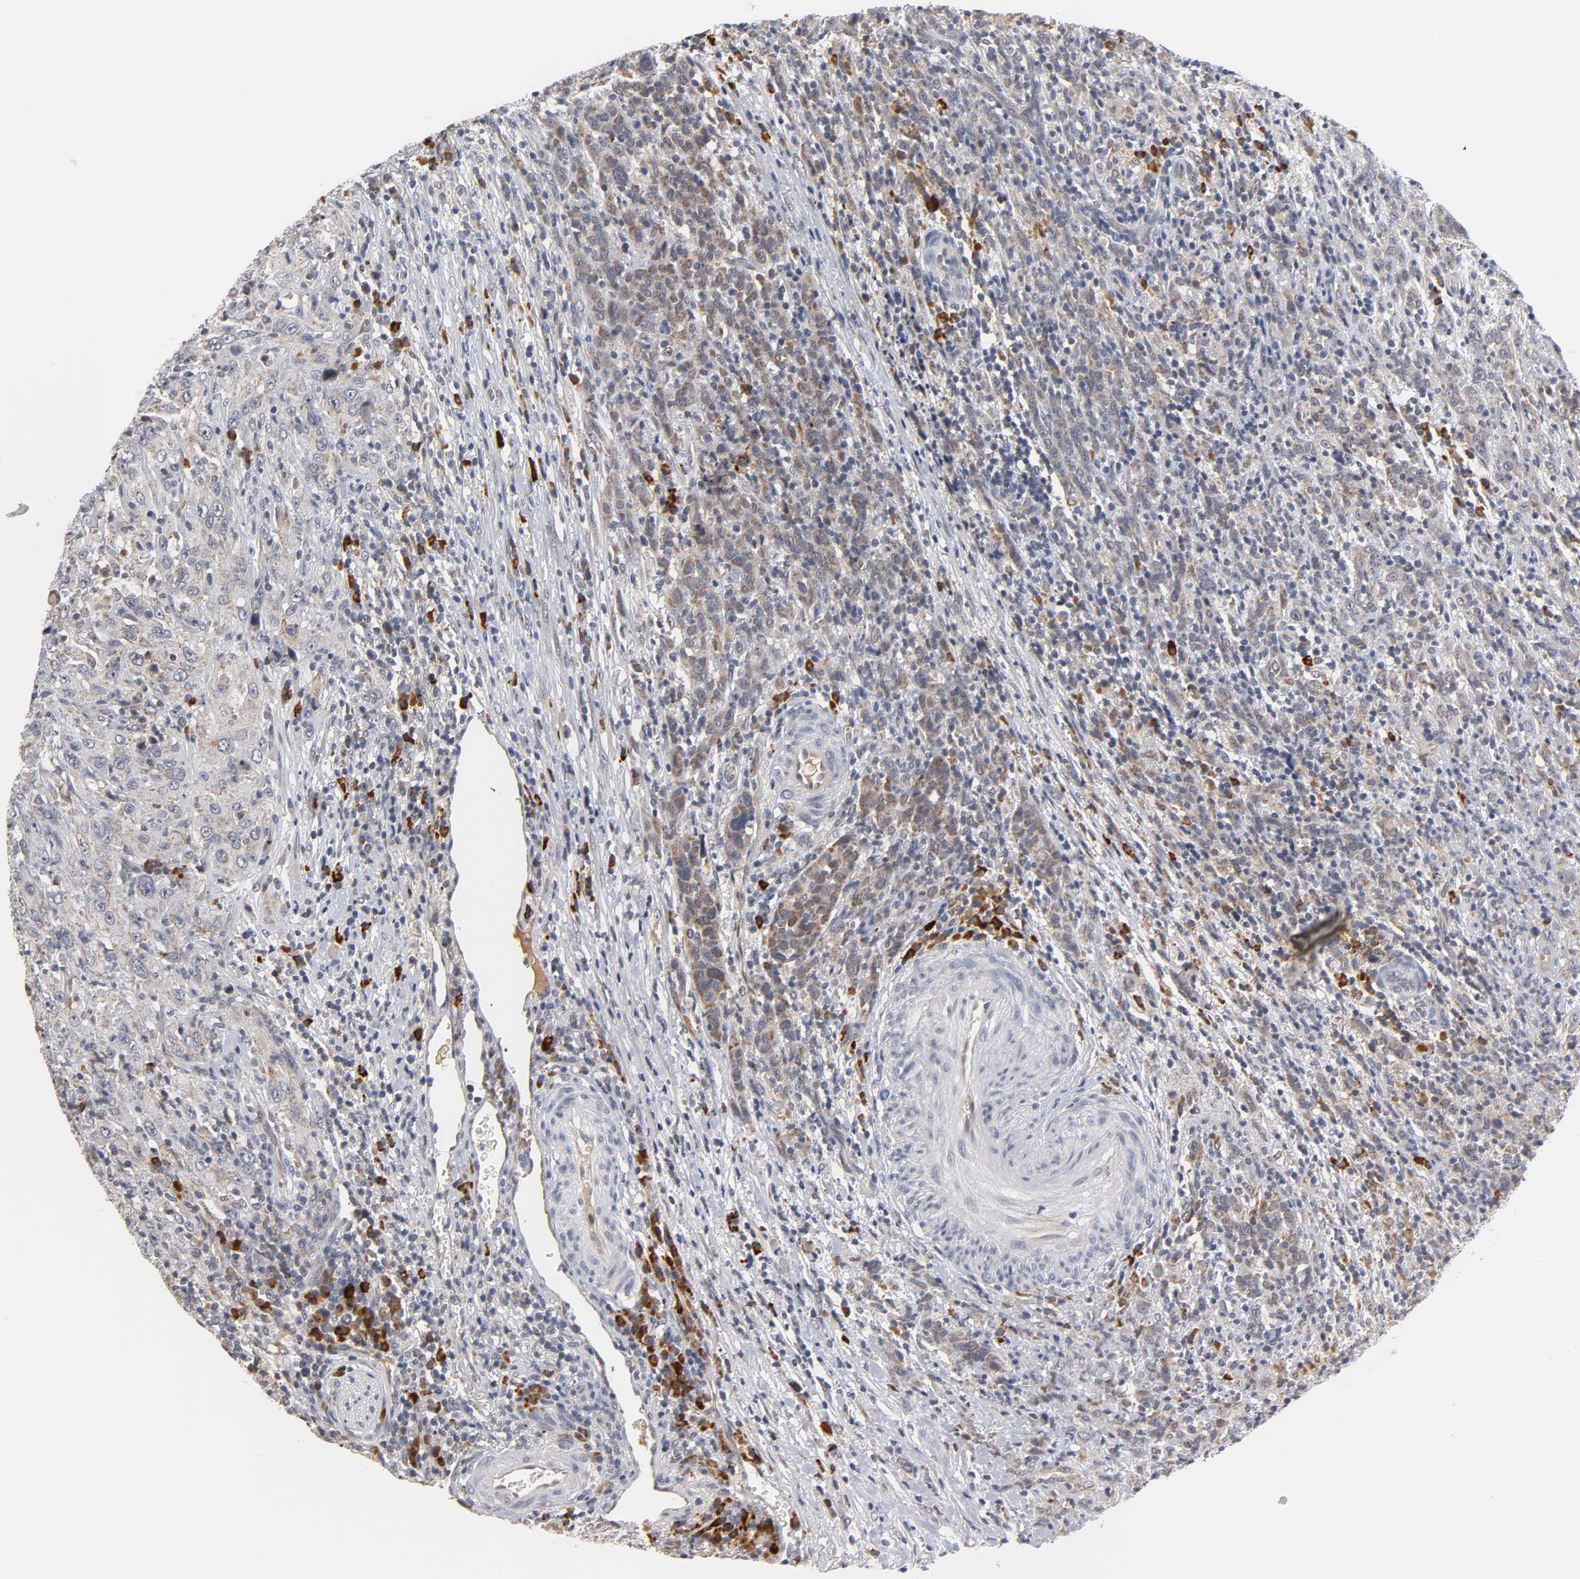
{"staining": {"intensity": "moderate", "quantity": ">75%", "location": "cytoplasmic/membranous"}, "tissue": "urothelial cancer", "cell_type": "Tumor cells", "image_type": "cancer", "snomed": [{"axis": "morphology", "description": "Urothelial carcinoma, High grade"}, {"axis": "topography", "description": "Urinary bladder"}], "caption": "The micrograph shows staining of urothelial carcinoma (high-grade), revealing moderate cytoplasmic/membranous protein expression (brown color) within tumor cells. The staining was performed using DAB, with brown indicating positive protein expression. Nuclei are stained blue with hematoxylin.", "gene": "GSTZ1", "patient": {"sex": "male", "age": 61}}